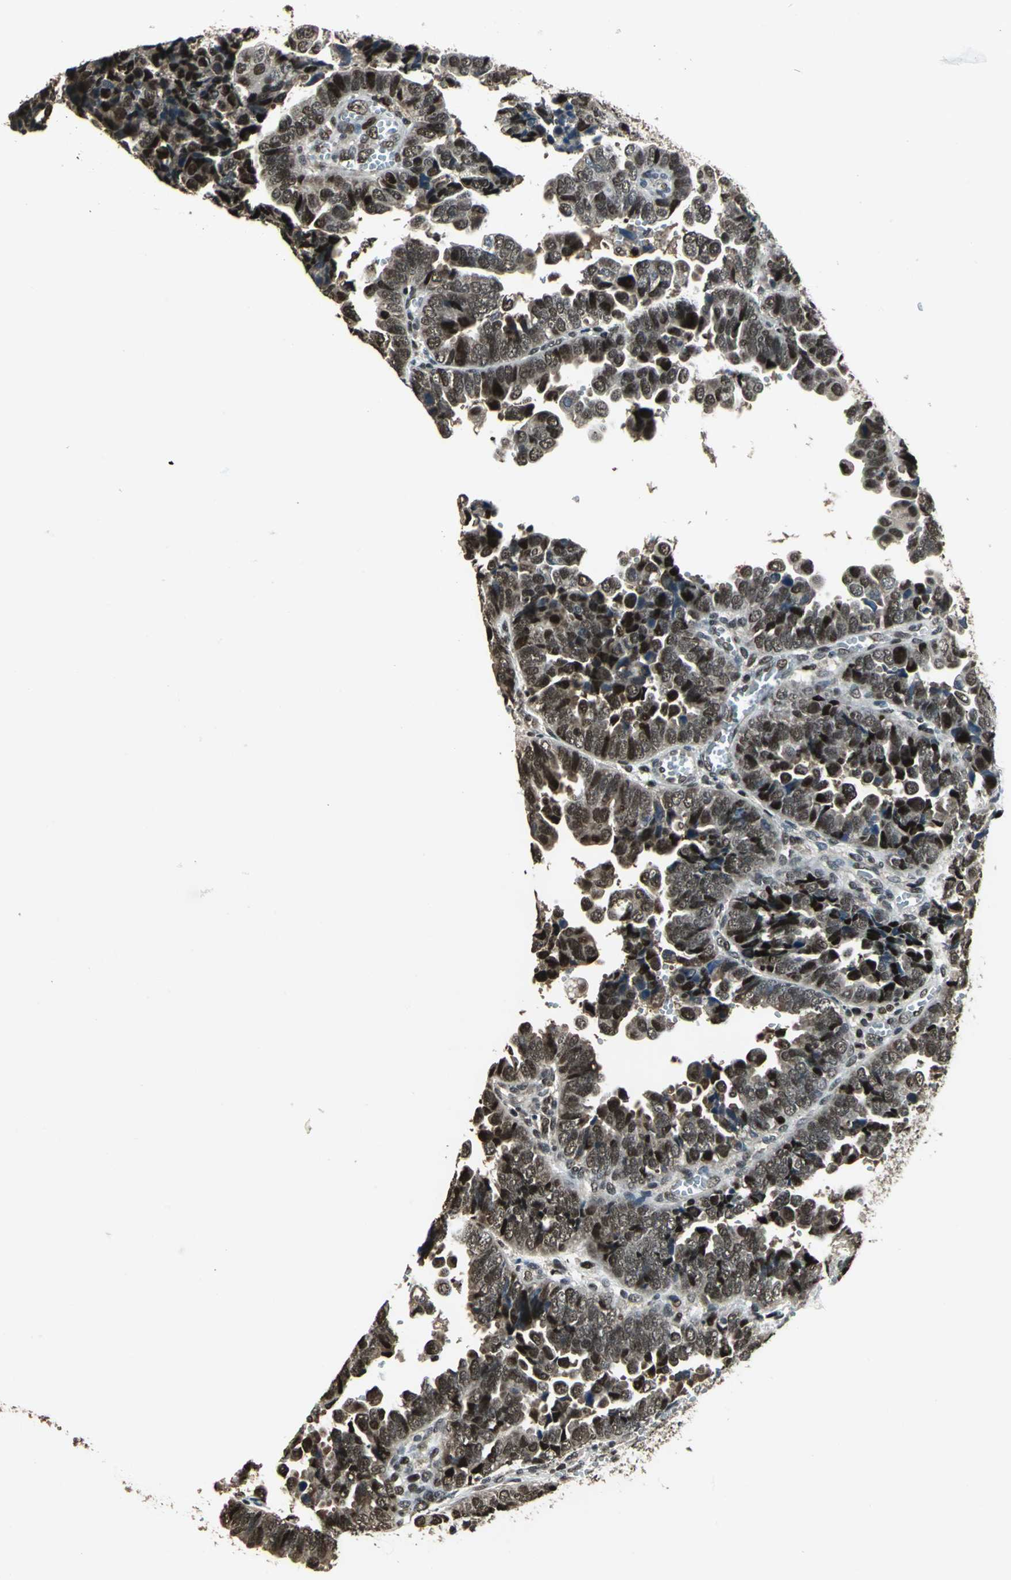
{"staining": {"intensity": "strong", "quantity": ">75%", "location": "nuclear"}, "tissue": "endometrial cancer", "cell_type": "Tumor cells", "image_type": "cancer", "snomed": [{"axis": "morphology", "description": "Adenocarcinoma, NOS"}, {"axis": "topography", "description": "Endometrium"}], "caption": "Protein expression analysis of endometrial cancer exhibits strong nuclear staining in approximately >75% of tumor cells. (DAB (3,3'-diaminobenzidine) IHC, brown staining for protein, blue staining for nuclei).", "gene": "MIS18BP1", "patient": {"sex": "female", "age": 75}}